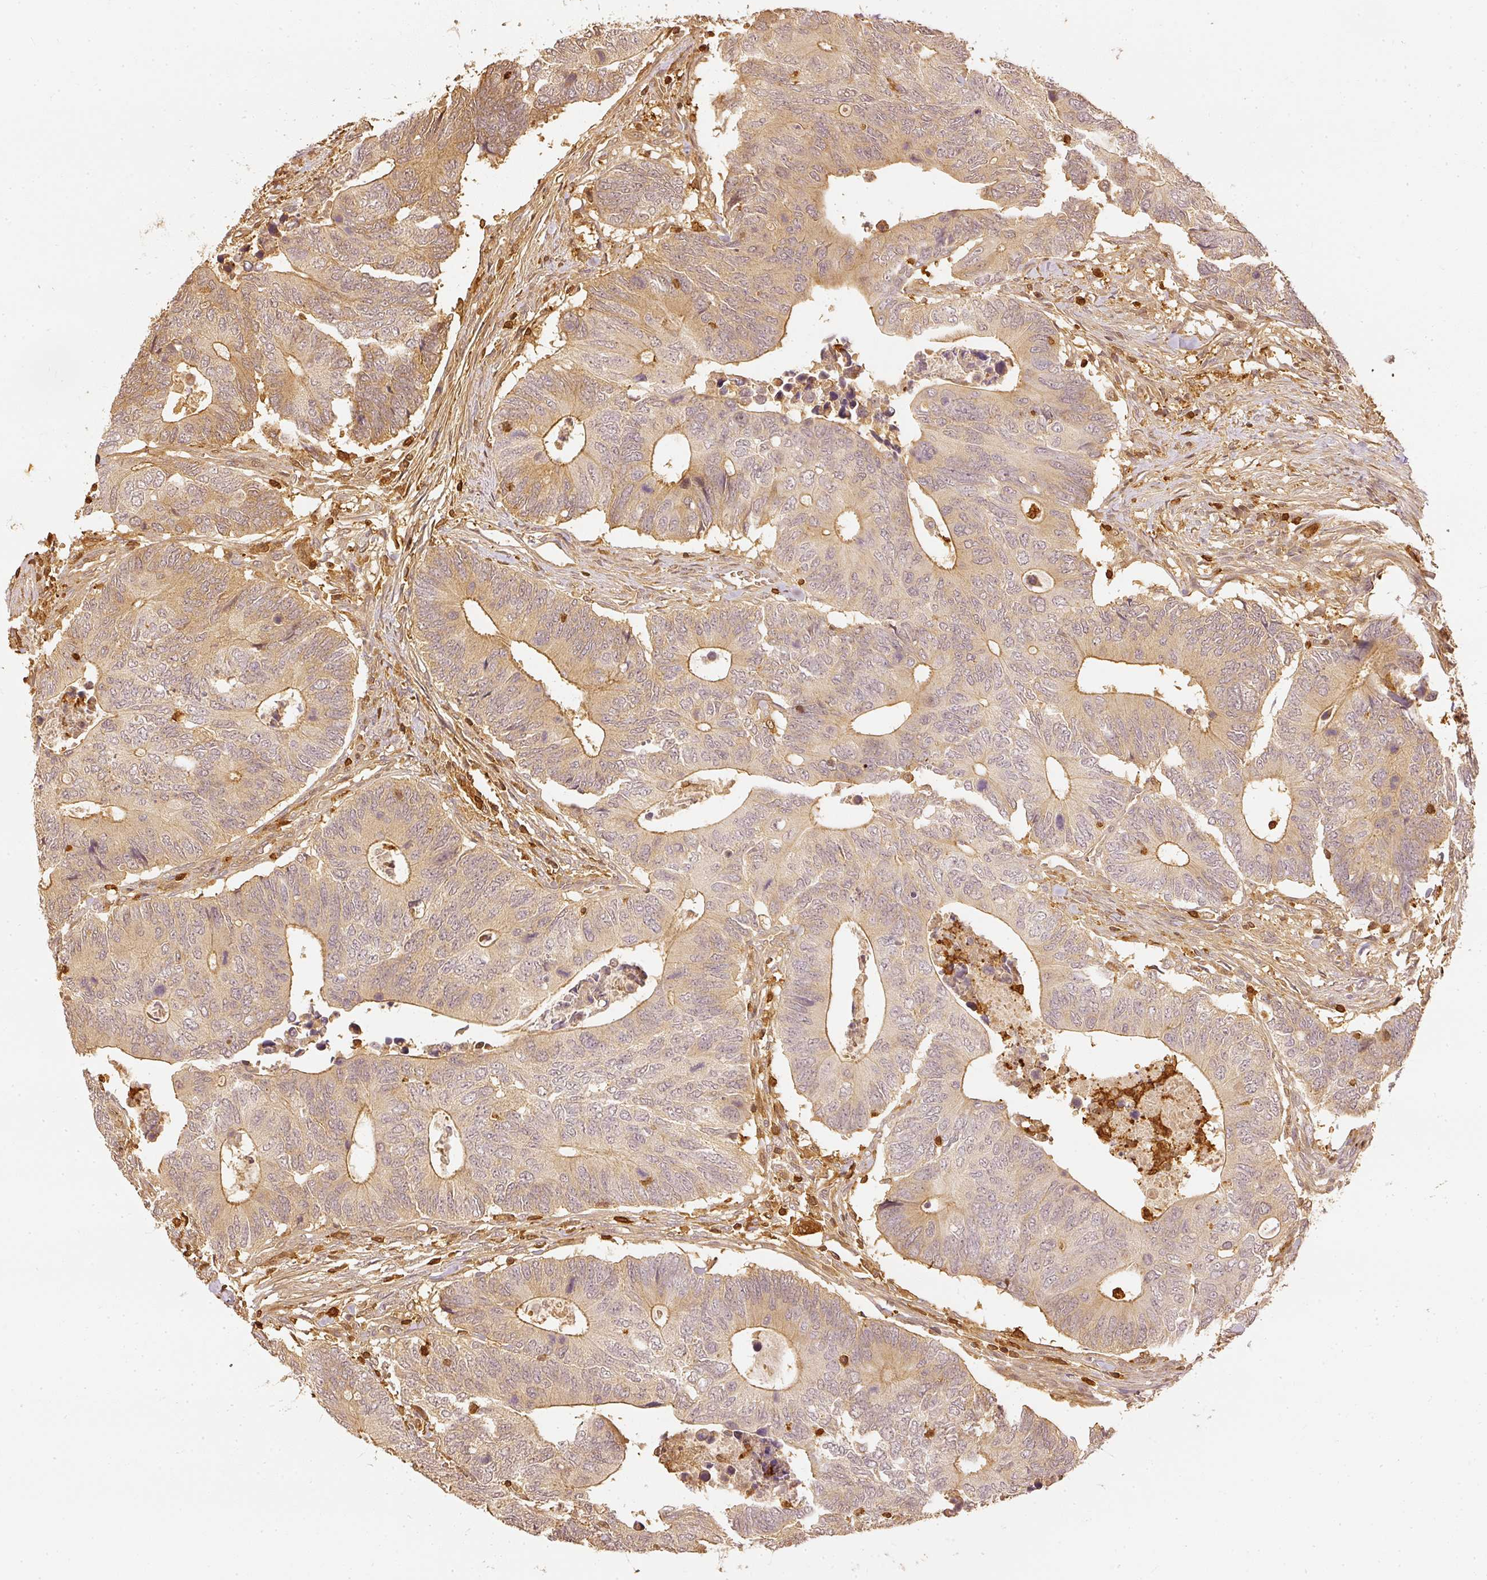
{"staining": {"intensity": "moderate", "quantity": ">75%", "location": "cytoplasmic/membranous"}, "tissue": "colorectal cancer", "cell_type": "Tumor cells", "image_type": "cancer", "snomed": [{"axis": "morphology", "description": "Adenocarcinoma, NOS"}, {"axis": "topography", "description": "Colon"}], "caption": "Colorectal adenocarcinoma was stained to show a protein in brown. There is medium levels of moderate cytoplasmic/membranous positivity in about >75% of tumor cells.", "gene": "PFN1", "patient": {"sex": "male", "age": 87}}